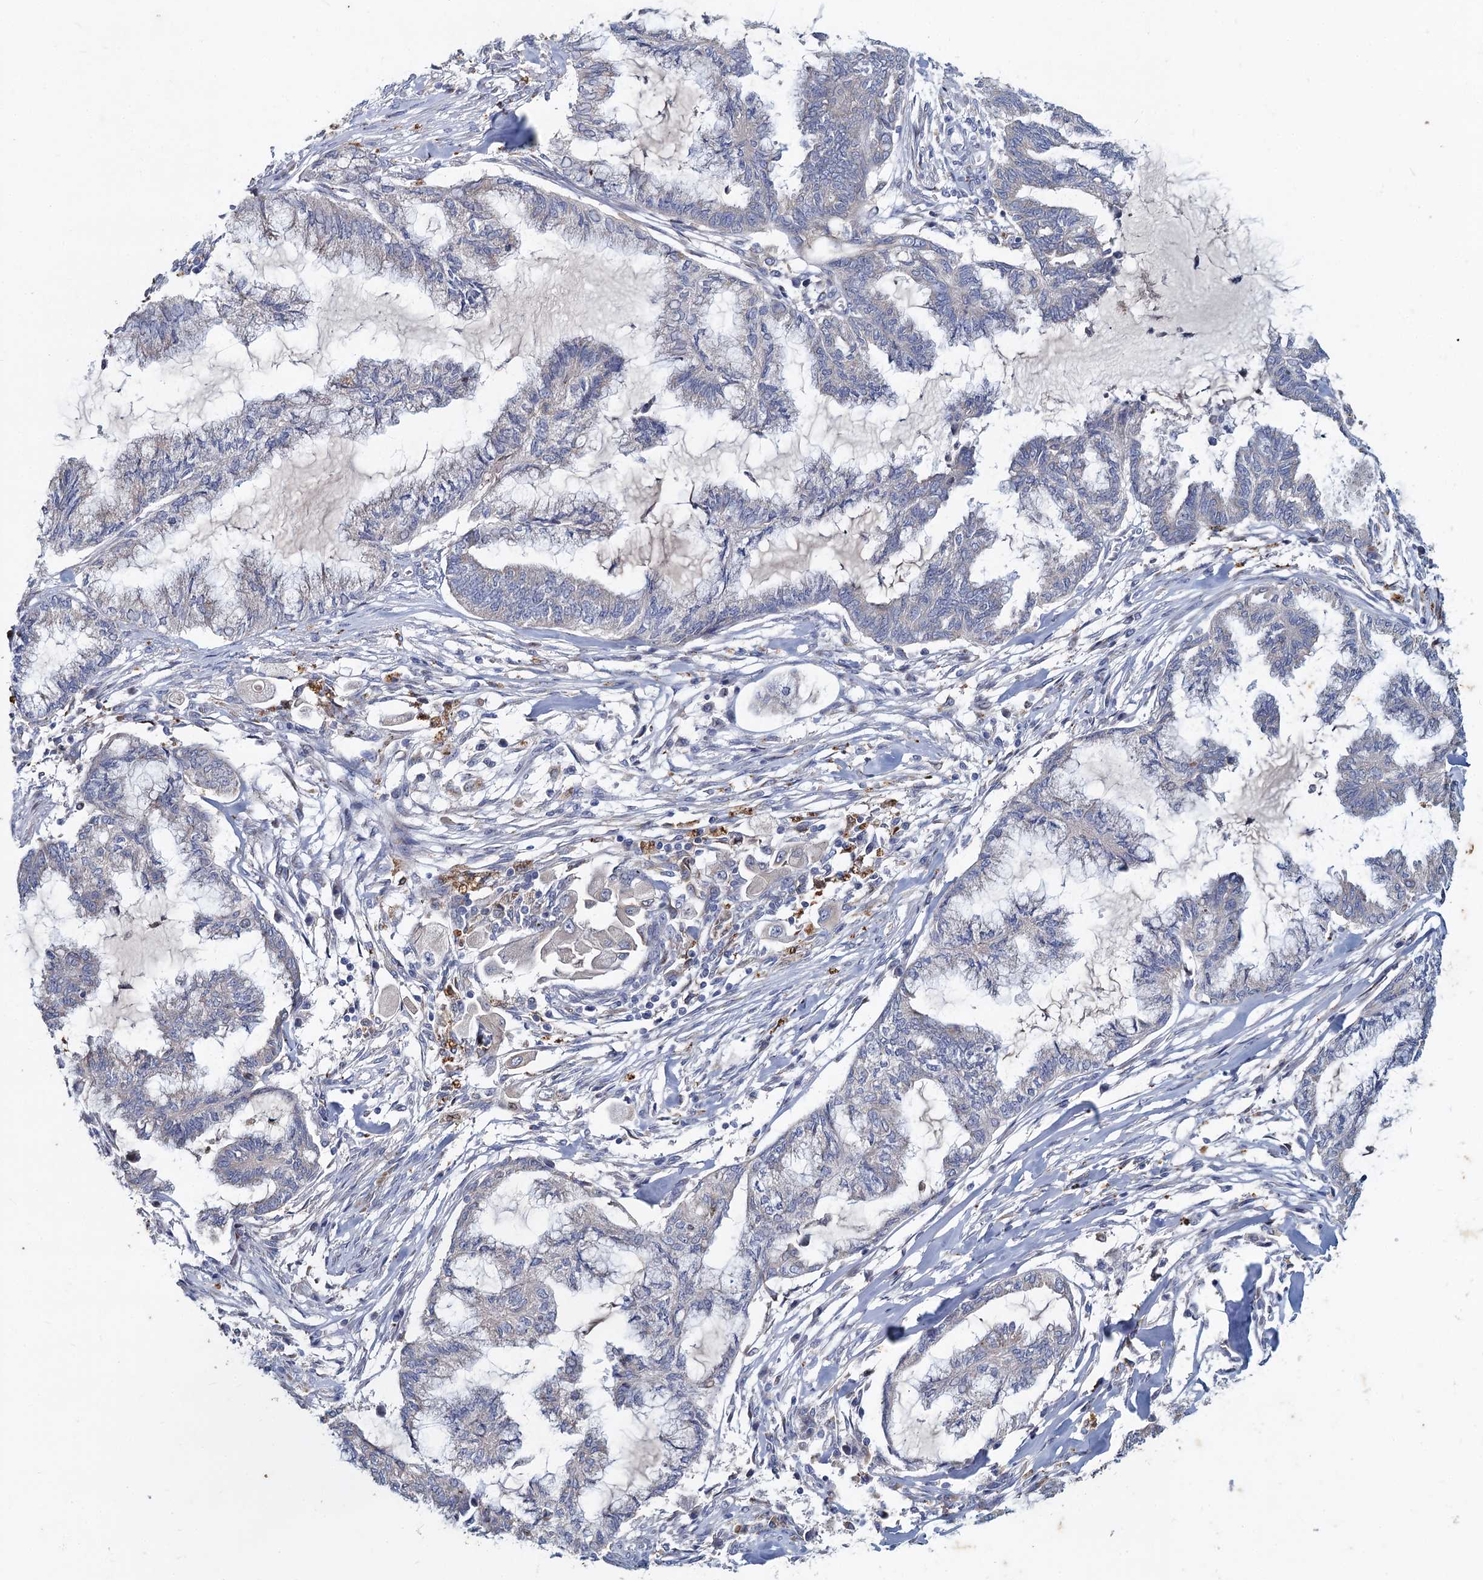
{"staining": {"intensity": "negative", "quantity": "none", "location": "none"}, "tissue": "endometrial cancer", "cell_type": "Tumor cells", "image_type": "cancer", "snomed": [{"axis": "morphology", "description": "Adenocarcinoma, NOS"}, {"axis": "topography", "description": "Endometrium"}], "caption": "Human endometrial cancer stained for a protein using IHC reveals no staining in tumor cells.", "gene": "TMX2", "patient": {"sex": "female", "age": 86}}